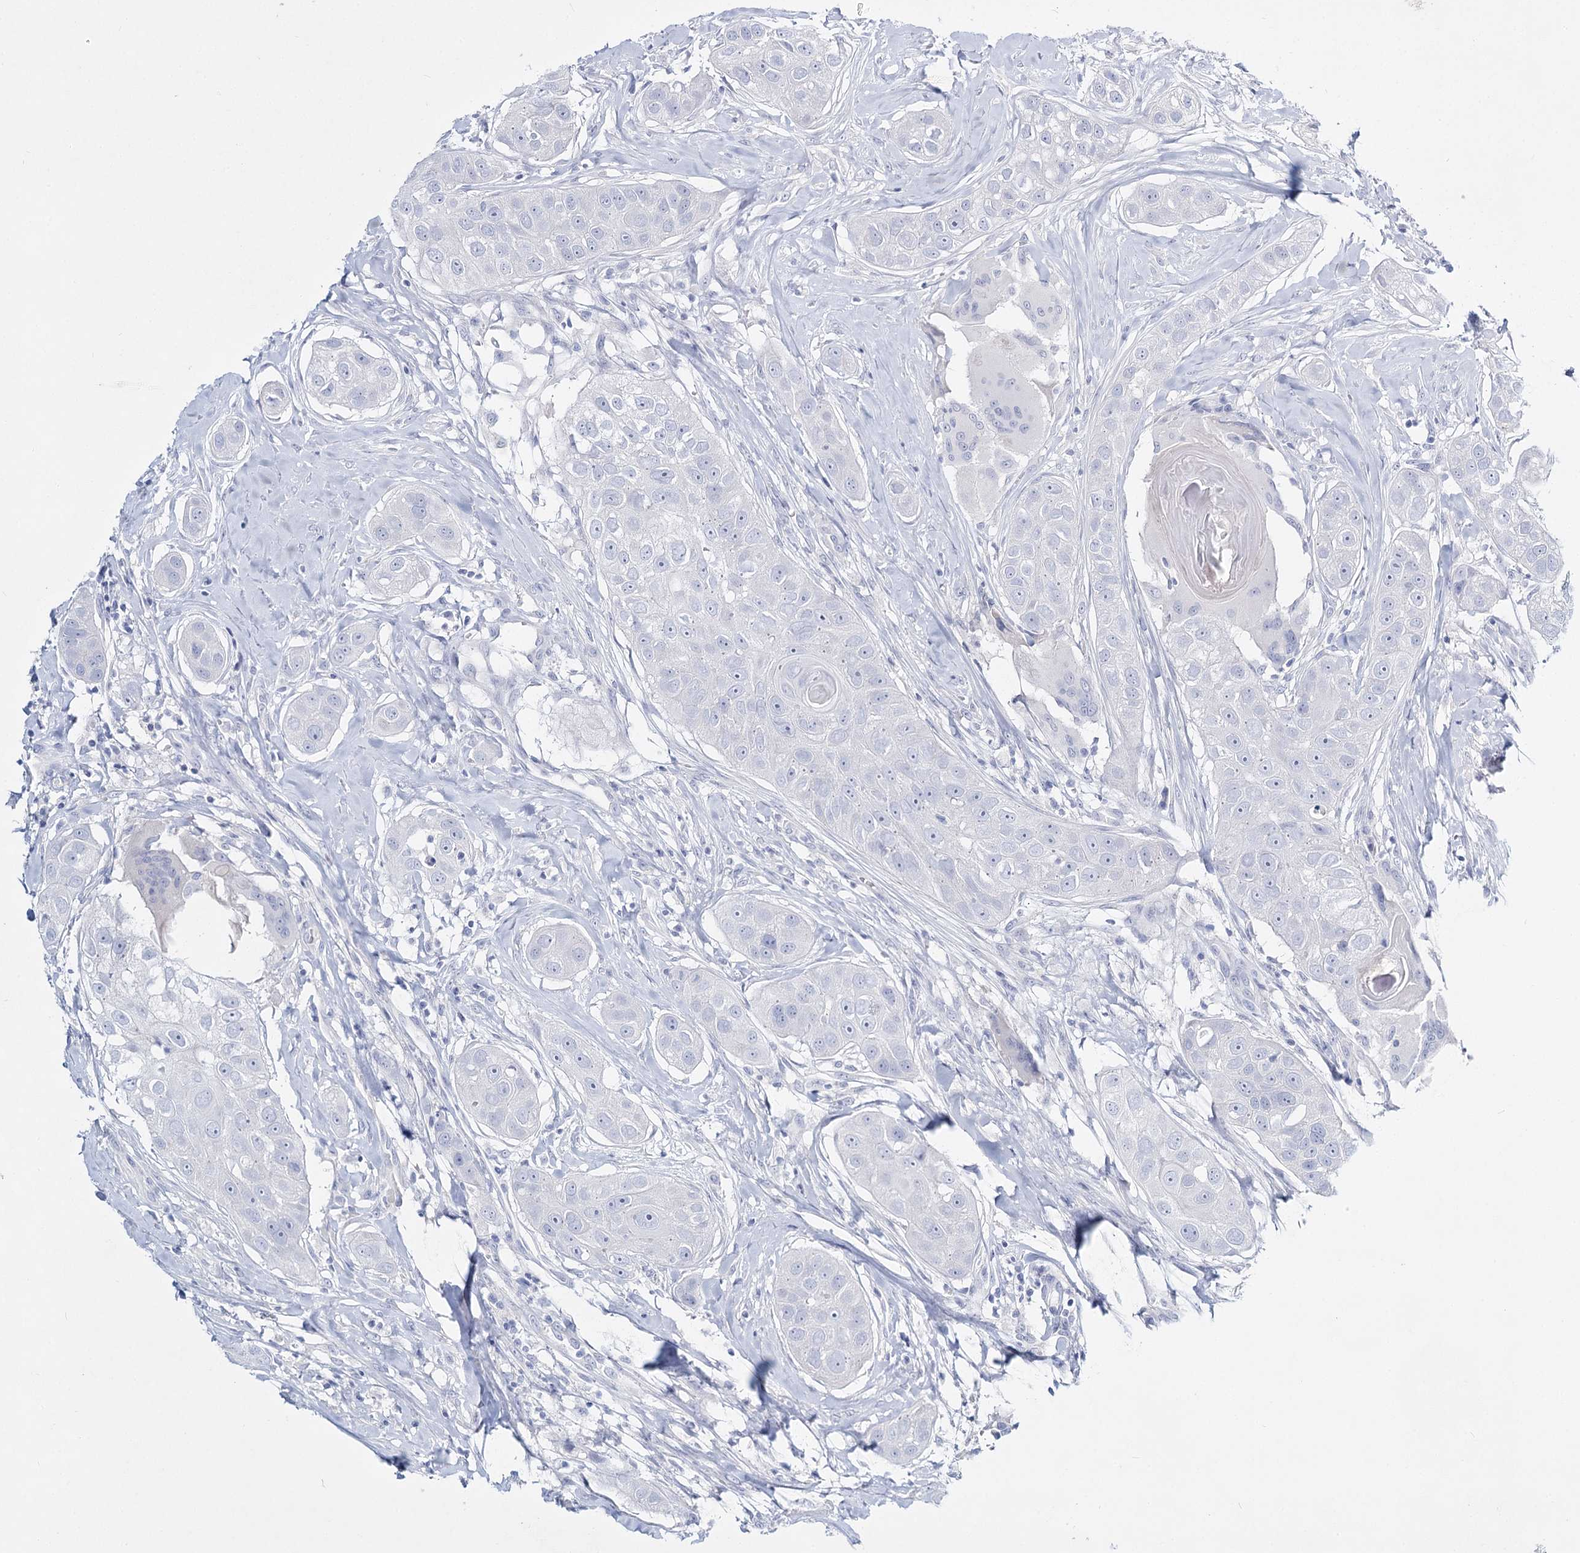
{"staining": {"intensity": "negative", "quantity": "none", "location": "none"}, "tissue": "head and neck cancer", "cell_type": "Tumor cells", "image_type": "cancer", "snomed": [{"axis": "morphology", "description": "Normal tissue, NOS"}, {"axis": "morphology", "description": "Squamous cell carcinoma, NOS"}, {"axis": "topography", "description": "Skeletal muscle"}, {"axis": "topography", "description": "Head-Neck"}], "caption": "High magnification brightfield microscopy of squamous cell carcinoma (head and neck) stained with DAB (brown) and counterstained with hematoxylin (blue): tumor cells show no significant positivity.", "gene": "SLC17A2", "patient": {"sex": "male", "age": 51}}